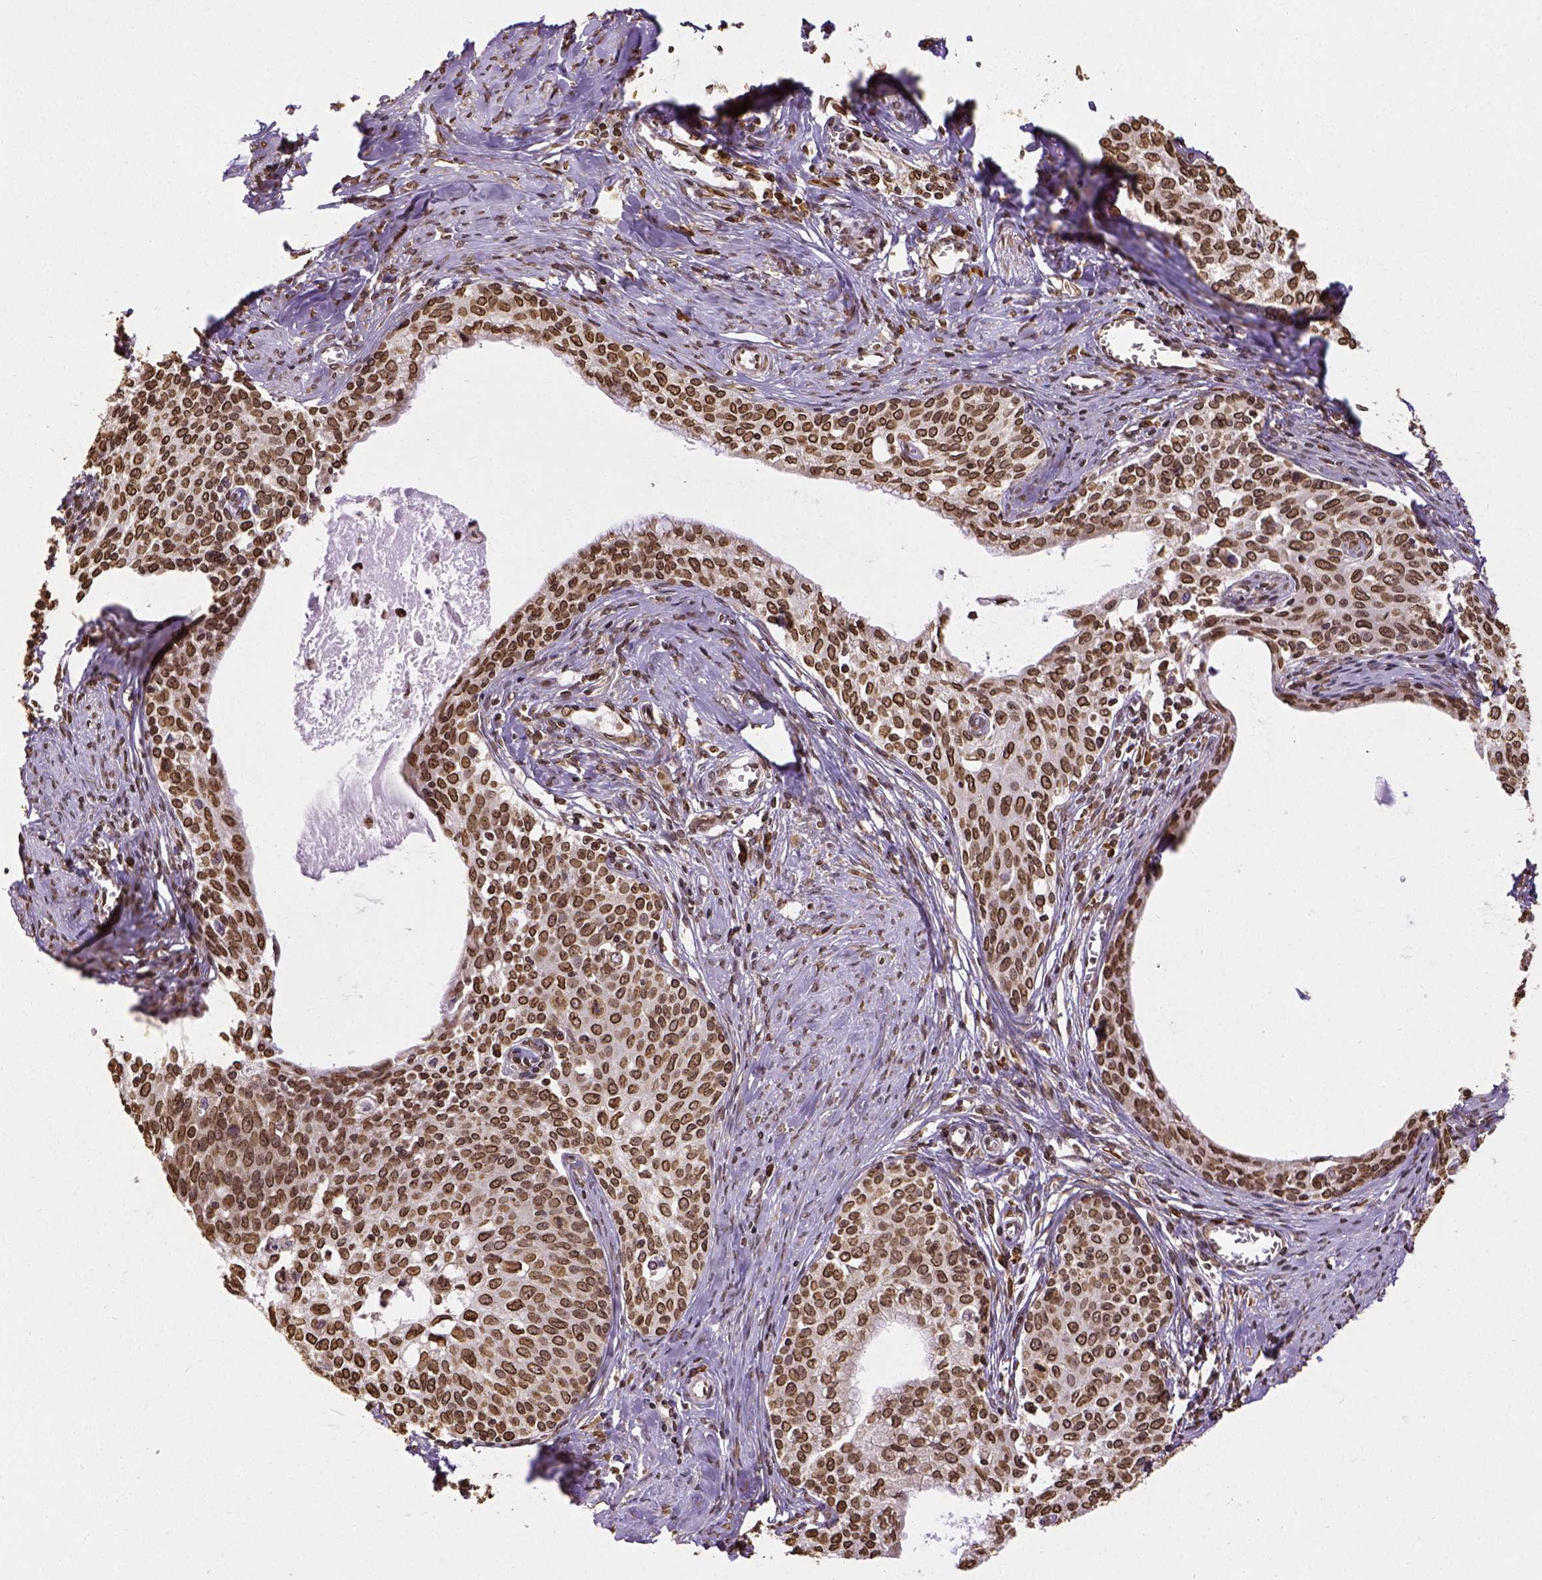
{"staining": {"intensity": "strong", "quantity": ">75%", "location": "cytoplasmic/membranous,nuclear"}, "tissue": "cervical cancer", "cell_type": "Tumor cells", "image_type": "cancer", "snomed": [{"axis": "morphology", "description": "Squamous cell carcinoma, NOS"}, {"axis": "morphology", "description": "Adenocarcinoma, NOS"}, {"axis": "topography", "description": "Cervix"}], "caption": "The immunohistochemical stain shows strong cytoplasmic/membranous and nuclear positivity in tumor cells of cervical cancer (squamous cell carcinoma) tissue.", "gene": "MTDH", "patient": {"sex": "female", "age": 52}}